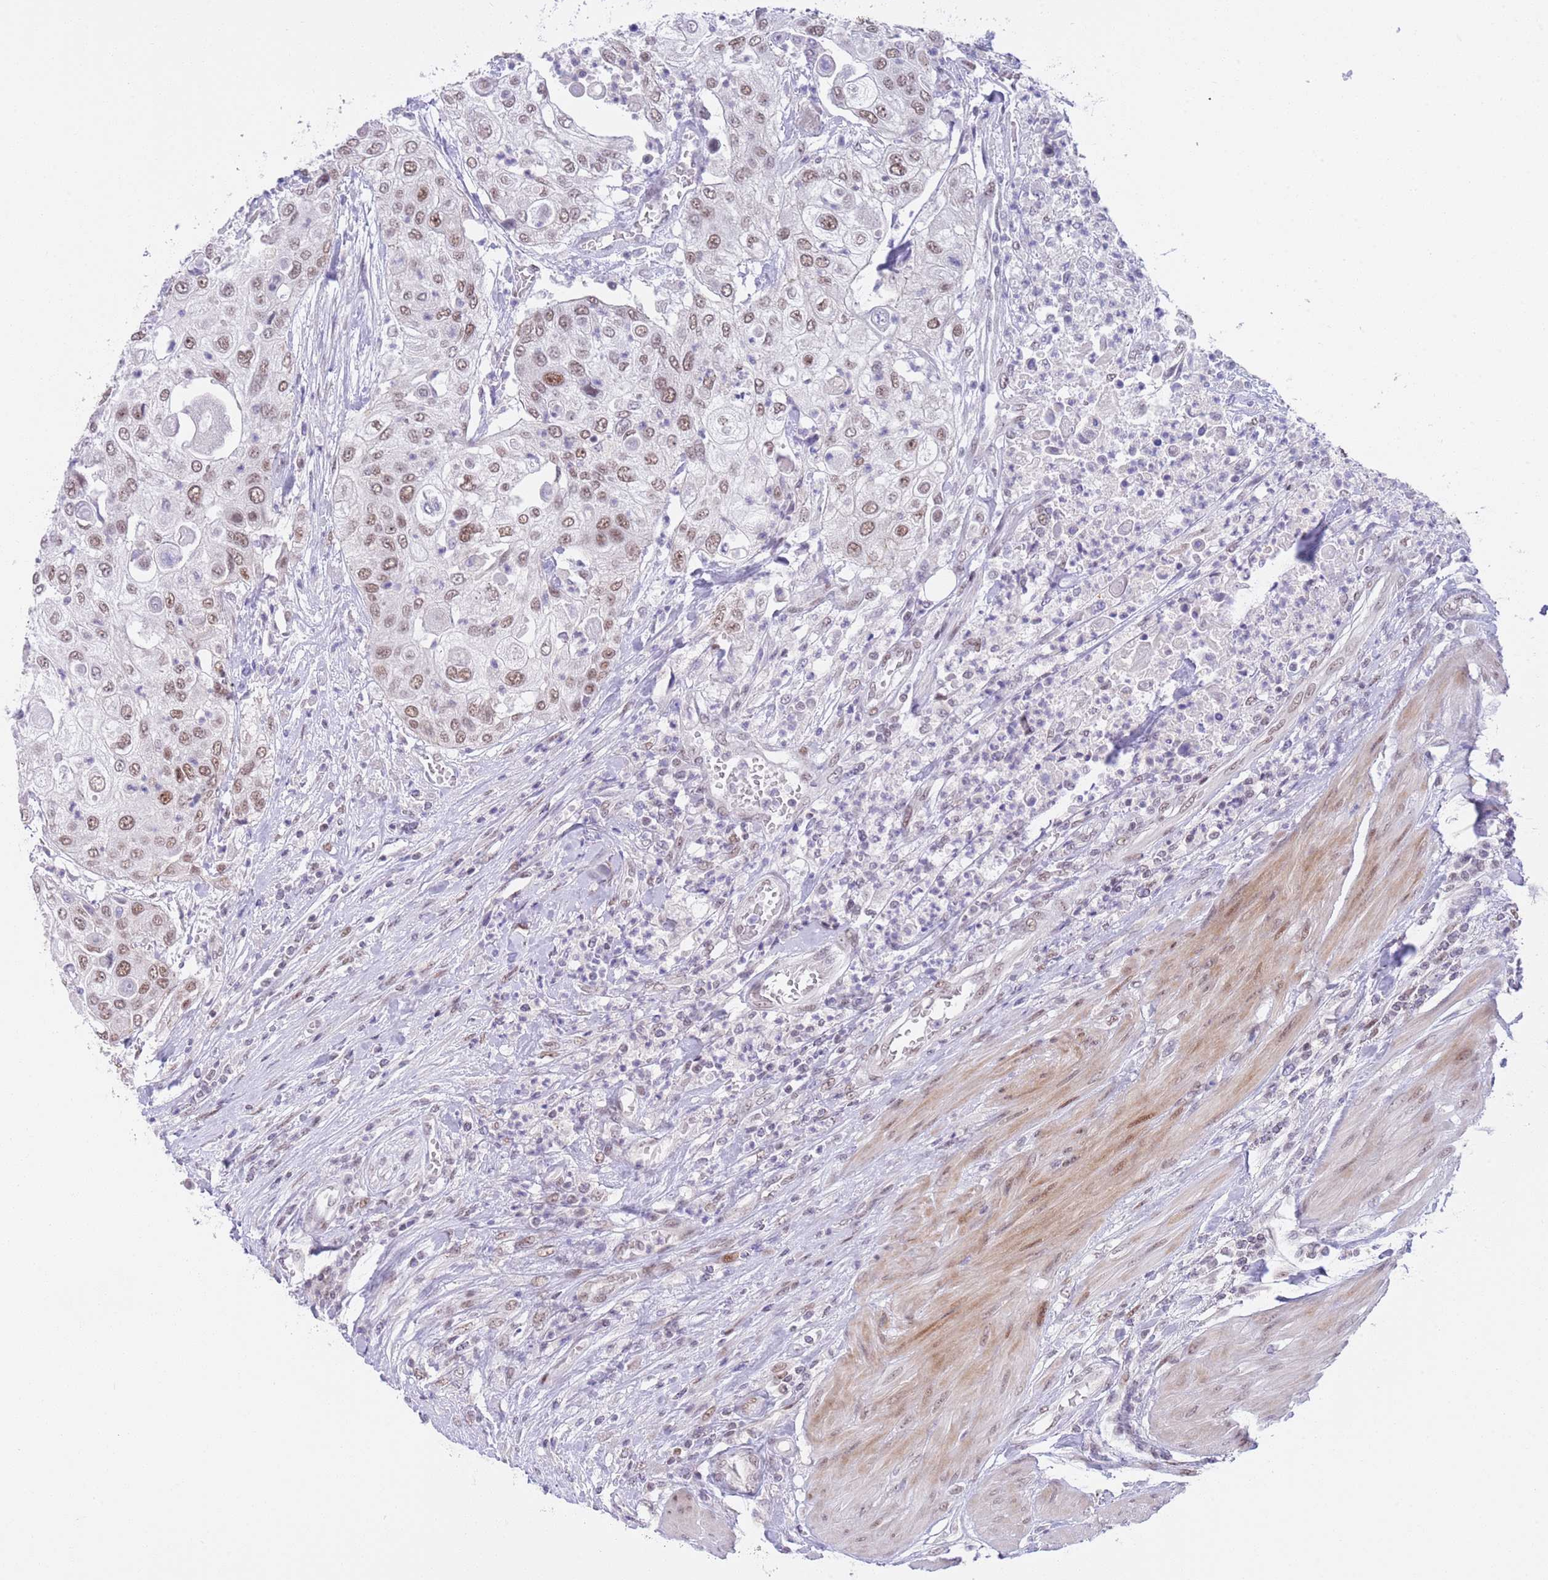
{"staining": {"intensity": "weak", "quantity": ">75%", "location": "nuclear"}, "tissue": "urothelial cancer", "cell_type": "Tumor cells", "image_type": "cancer", "snomed": [{"axis": "morphology", "description": "Urothelial carcinoma, High grade"}, {"axis": "topography", "description": "Urinary bladder"}], "caption": "Immunohistochemical staining of urothelial cancer reveals low levels of weak nuclear positivity in approximately >75% of tumor cells. The staining is performed using DAB (3,3'-diaminobenzidine) brown chromogen to label protein expression. The nuclei are counter-stained blue using hematoxylin.", "gene": "RFX1", "patient": {"sex": "female", "age": 79}}